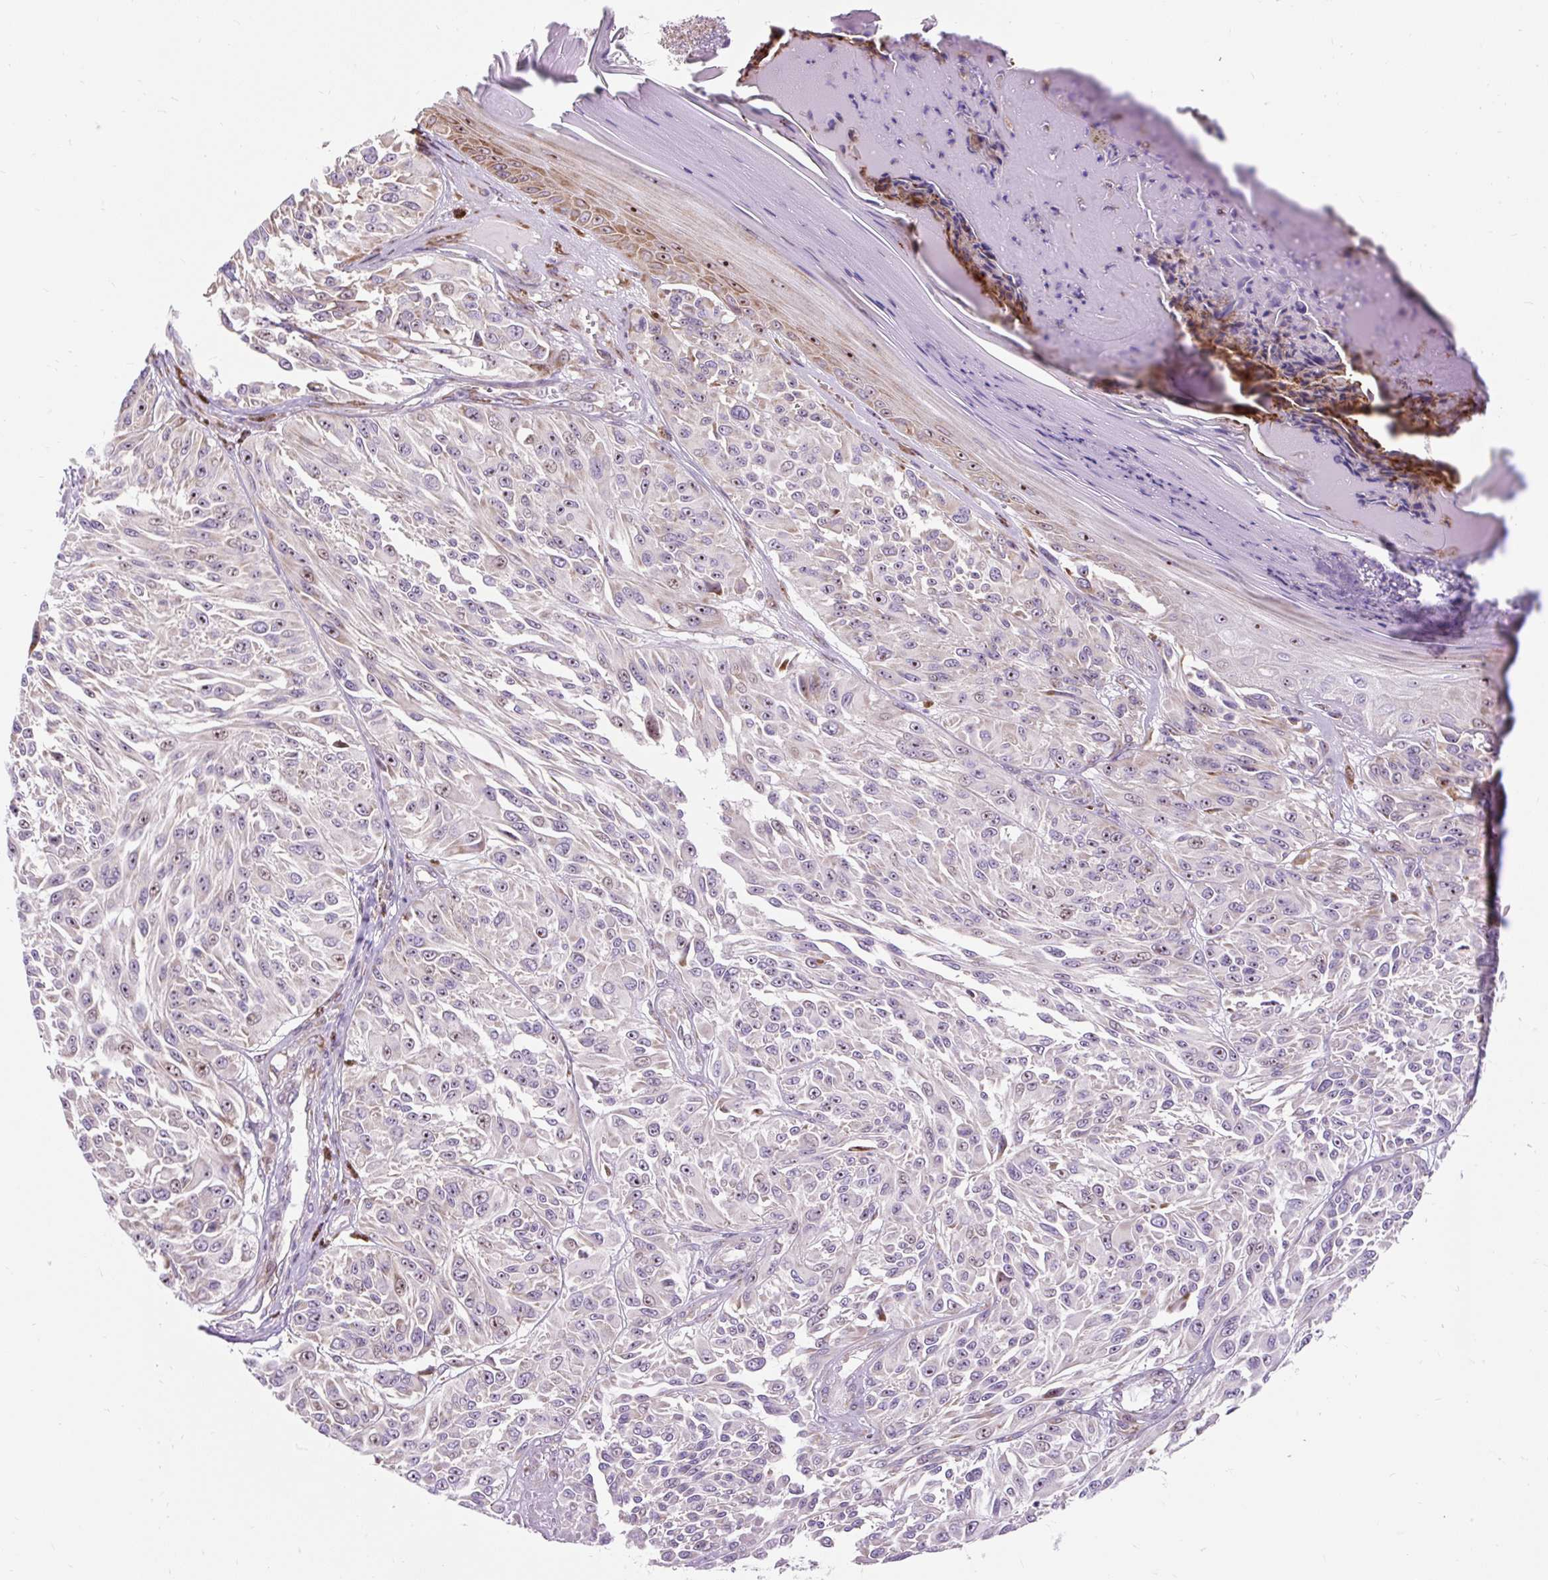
{"staining": {"intensity": "weak", "quantity": "<25%", "location": "nuclear"}, "tissue": "melanoma", "cell_type": "Tumor cells", "image_type": "cancer", "snomed": [{"axis": "morphology", "description": "Malignant melanoma, NOS"}, {"axis": "topography", "description": "Skin"}], "caption": "An immunohistochemistry (IHC) micrograph of malignant melanoma is shown. There is no staining in tumor cells of malignant melanoma.", "gene": "CISD3", "patient": {"sex": "male", "age": 94}}